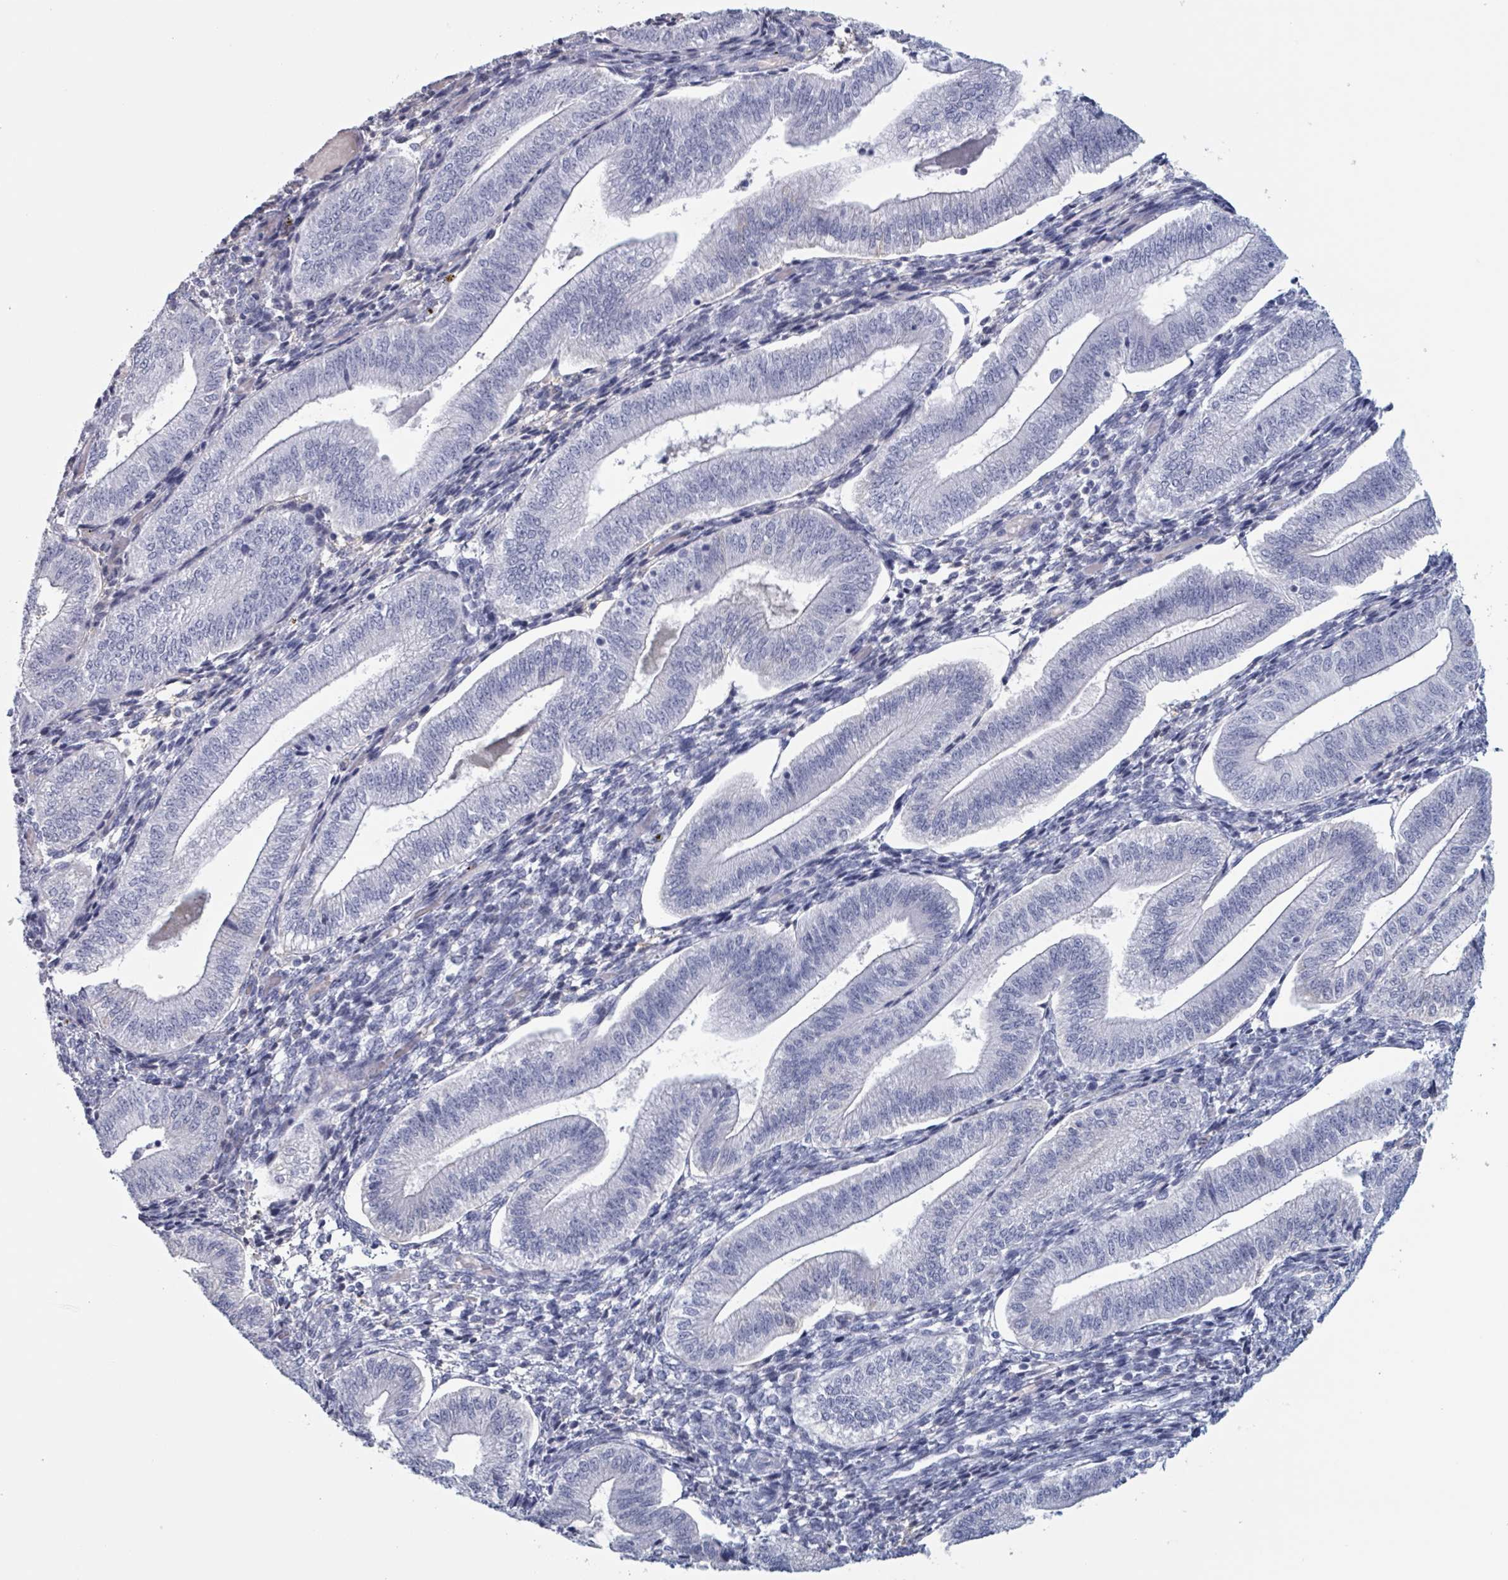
{"staining": {"intensity": "negative", "quantity": "none", "location": "none"}, "tissue": "endometrium", "cell_type": "Cells in endometrial stroma", "image_type": "normal", "snomed": [{"axis": "morphology", "description": "Normal tissue, NOS"}, {"axis": "topography", "description": "Endometrium"}], "caption": "This is an immunohistochemistry (IHC) micrograph of normal human endometrium. There is no expression in cells in endometrial stroma.", "gene": "KLK4", "patient": {"sex": "female", "age": 34}}